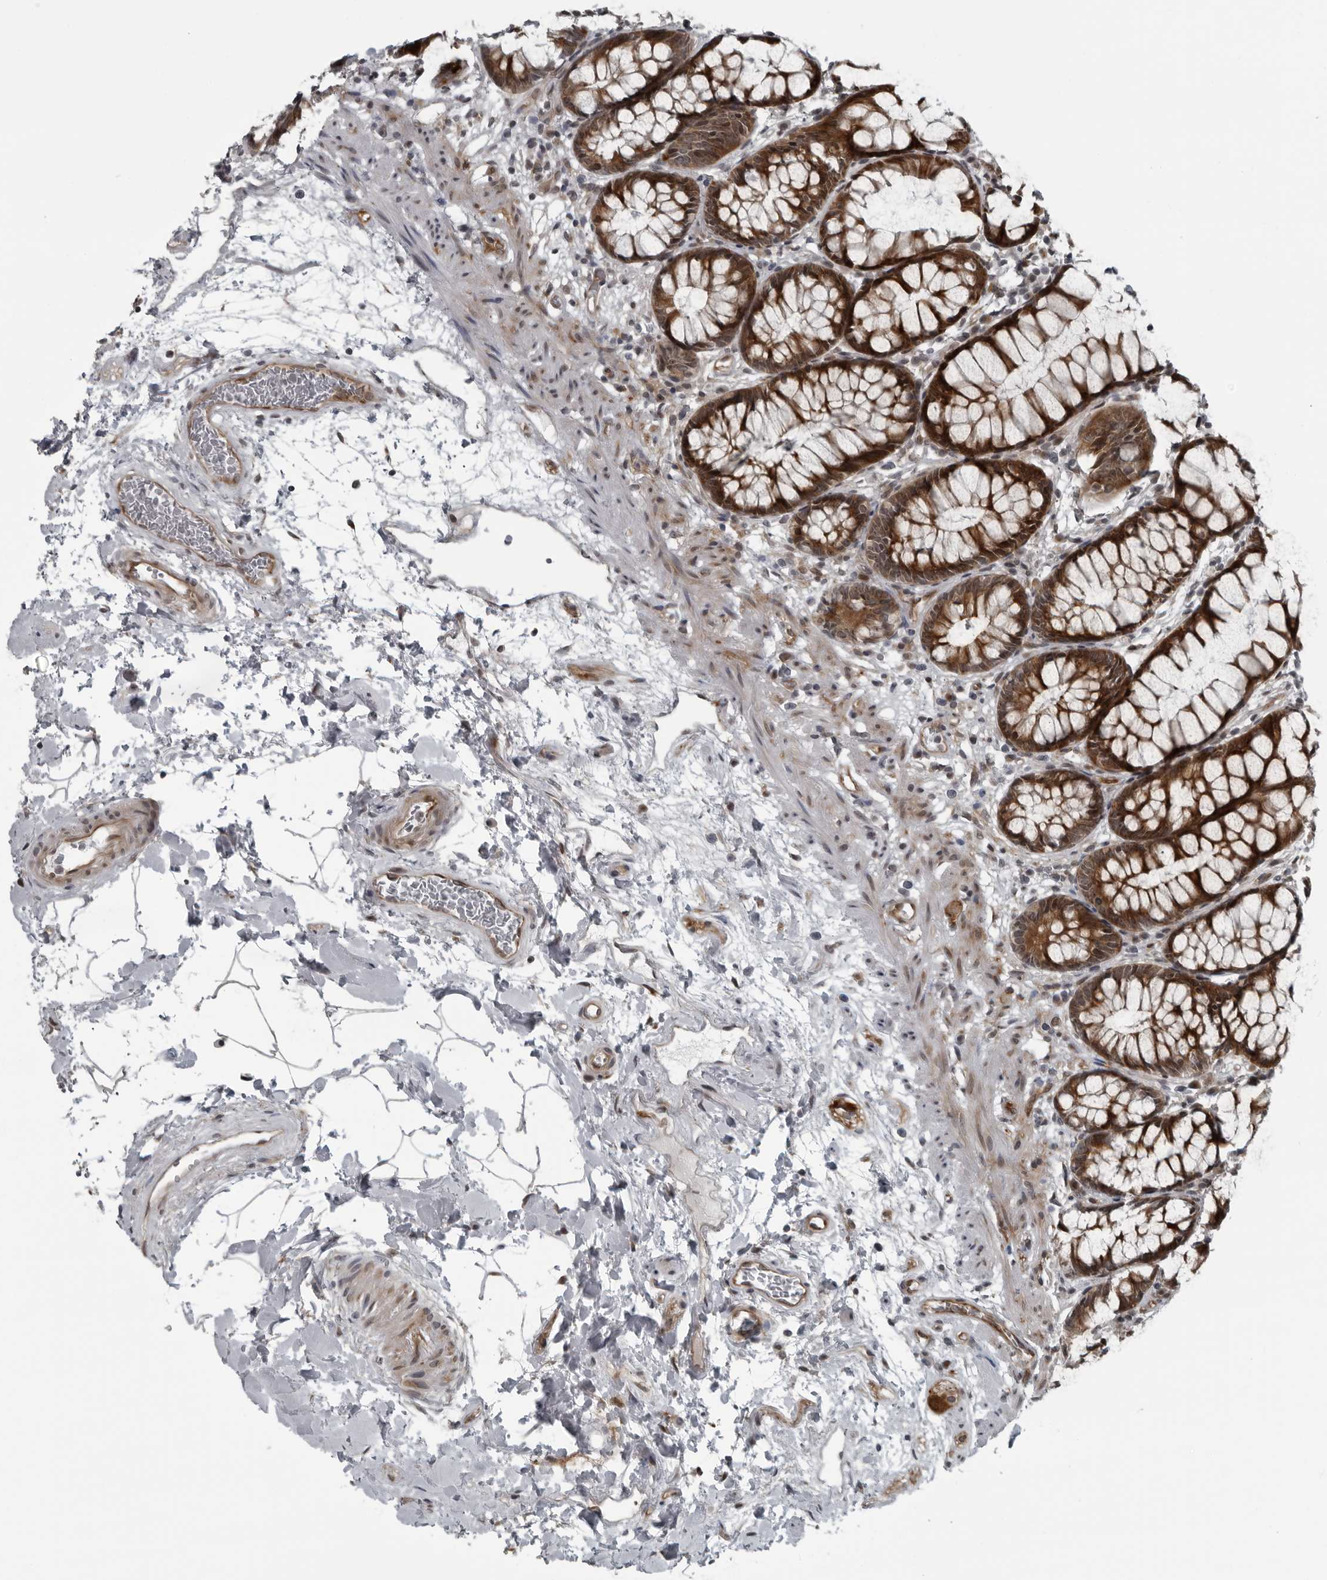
{"staining": {"intensity": "strong", "quantity": ">75%", "location": "cytoplasmic/membranous"}, "tissue": "rectum", "cell_type": "Glandular cells", "image_type": "normal", "snomed": [{"axis": "morphology", "description": "Normal tissue, NOS"}, {"axis": "topography", "description": "Rectum"}], "caption": "Strong cytoplasmic/membranous expression for a protein is seen in approximately >75% of glandular cells of unremarkable rectum using immunohistochemistry.", "gene": "FAM102B", "patient": {"sex": "male", "age": 64}}